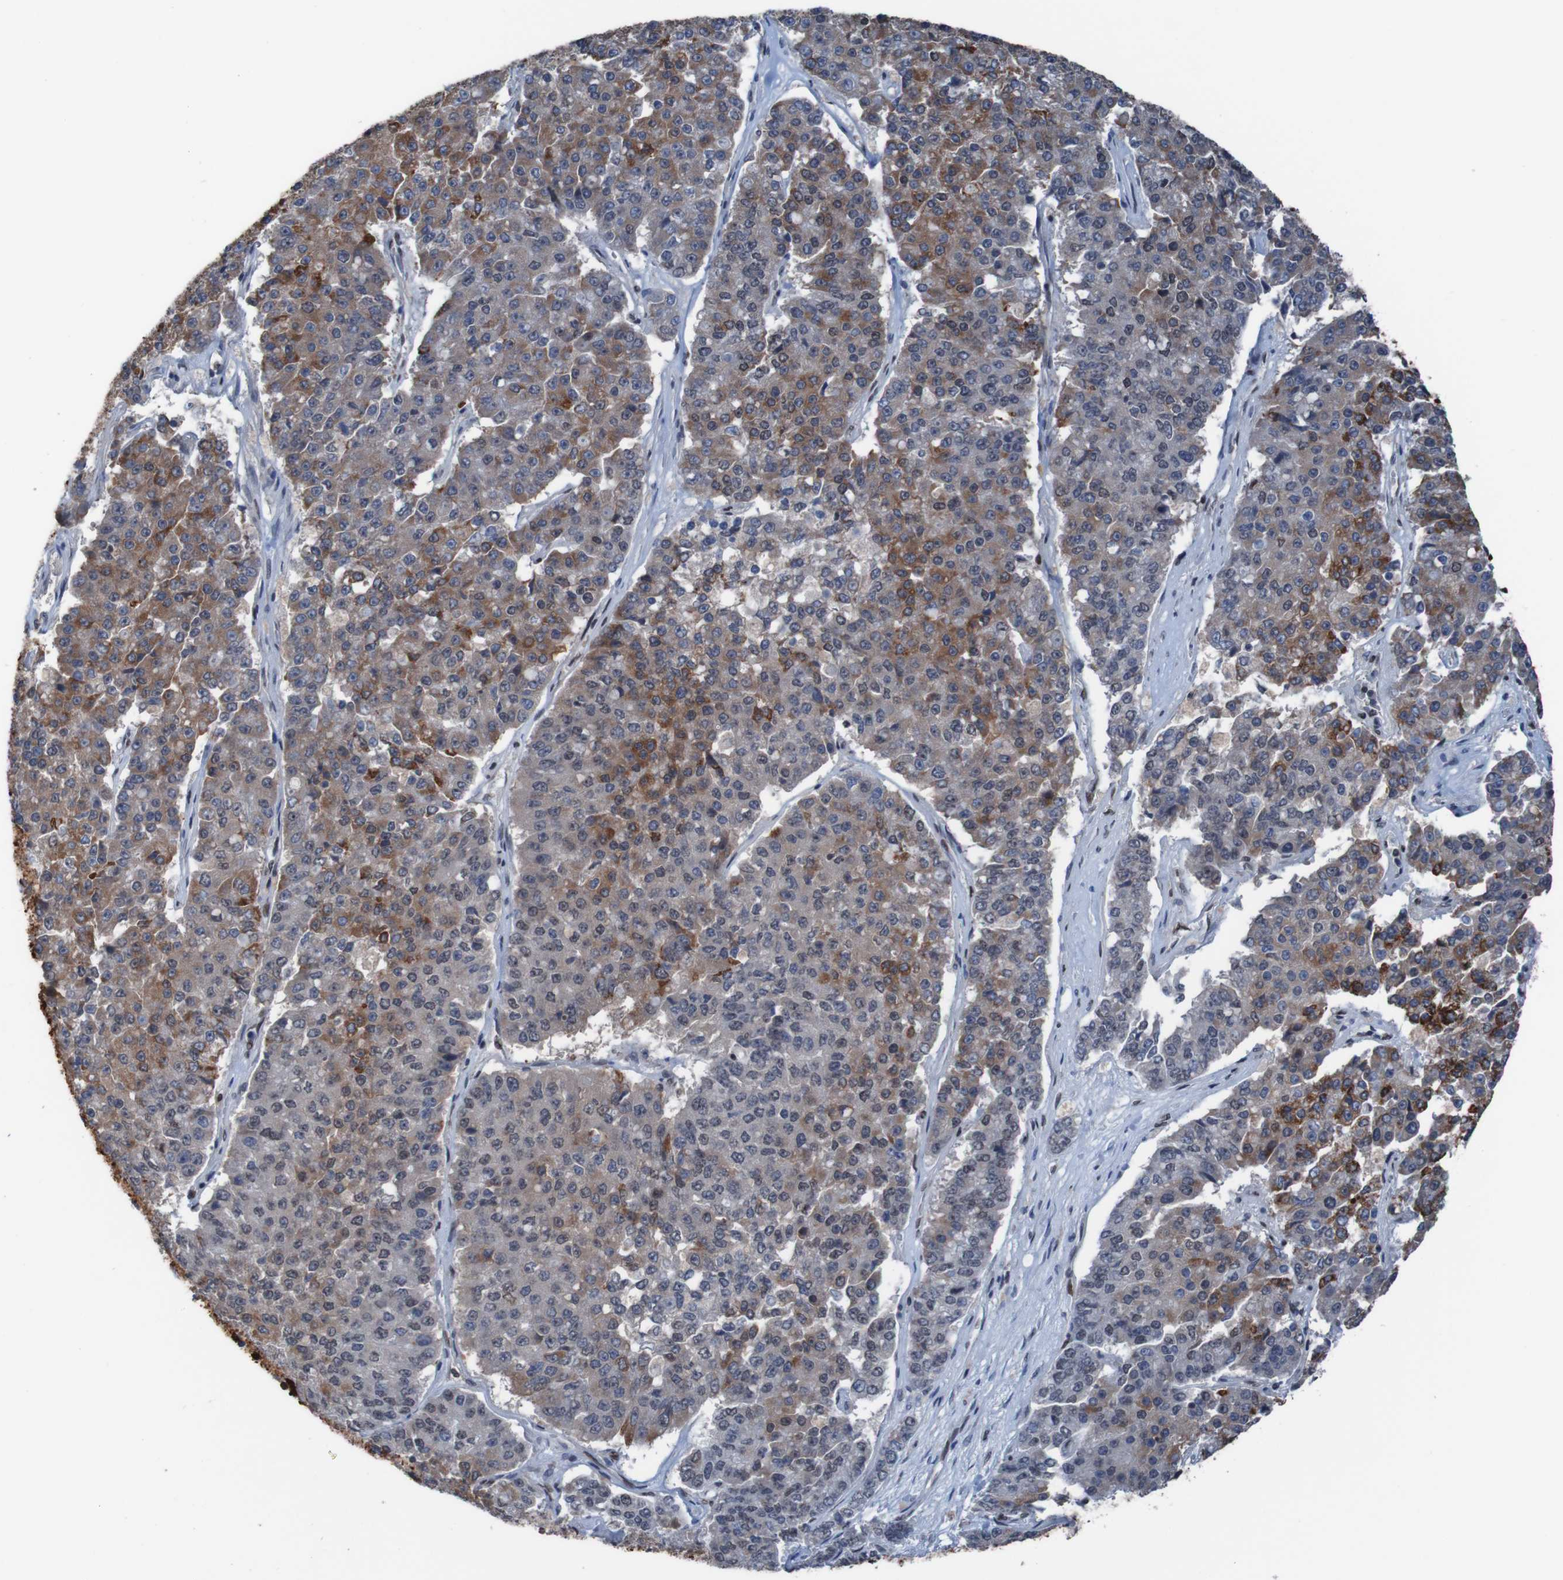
{"staining": {"intensity": "strong", "quantity": "25%-75%", "location": "cytoplasmic/membranous,nuclear"}, "tissue": "pancreatic cancer", "cell_type": "Tumor cells", "image_type": "cancer", "snomed": [{"axis": "morphology", "description": "Adenocarcinoma, NOS"}, {"axis": "topography", "description": "Pancreas"}], "caption": "Tumor cells reveal strong cytoplasmic/membranous and nuclear expression in about 25%-75% of cells in adenocarcinoma (pancreatic).", "gene": "PHF2", "patient": {"sex": "male", "age": 50}}